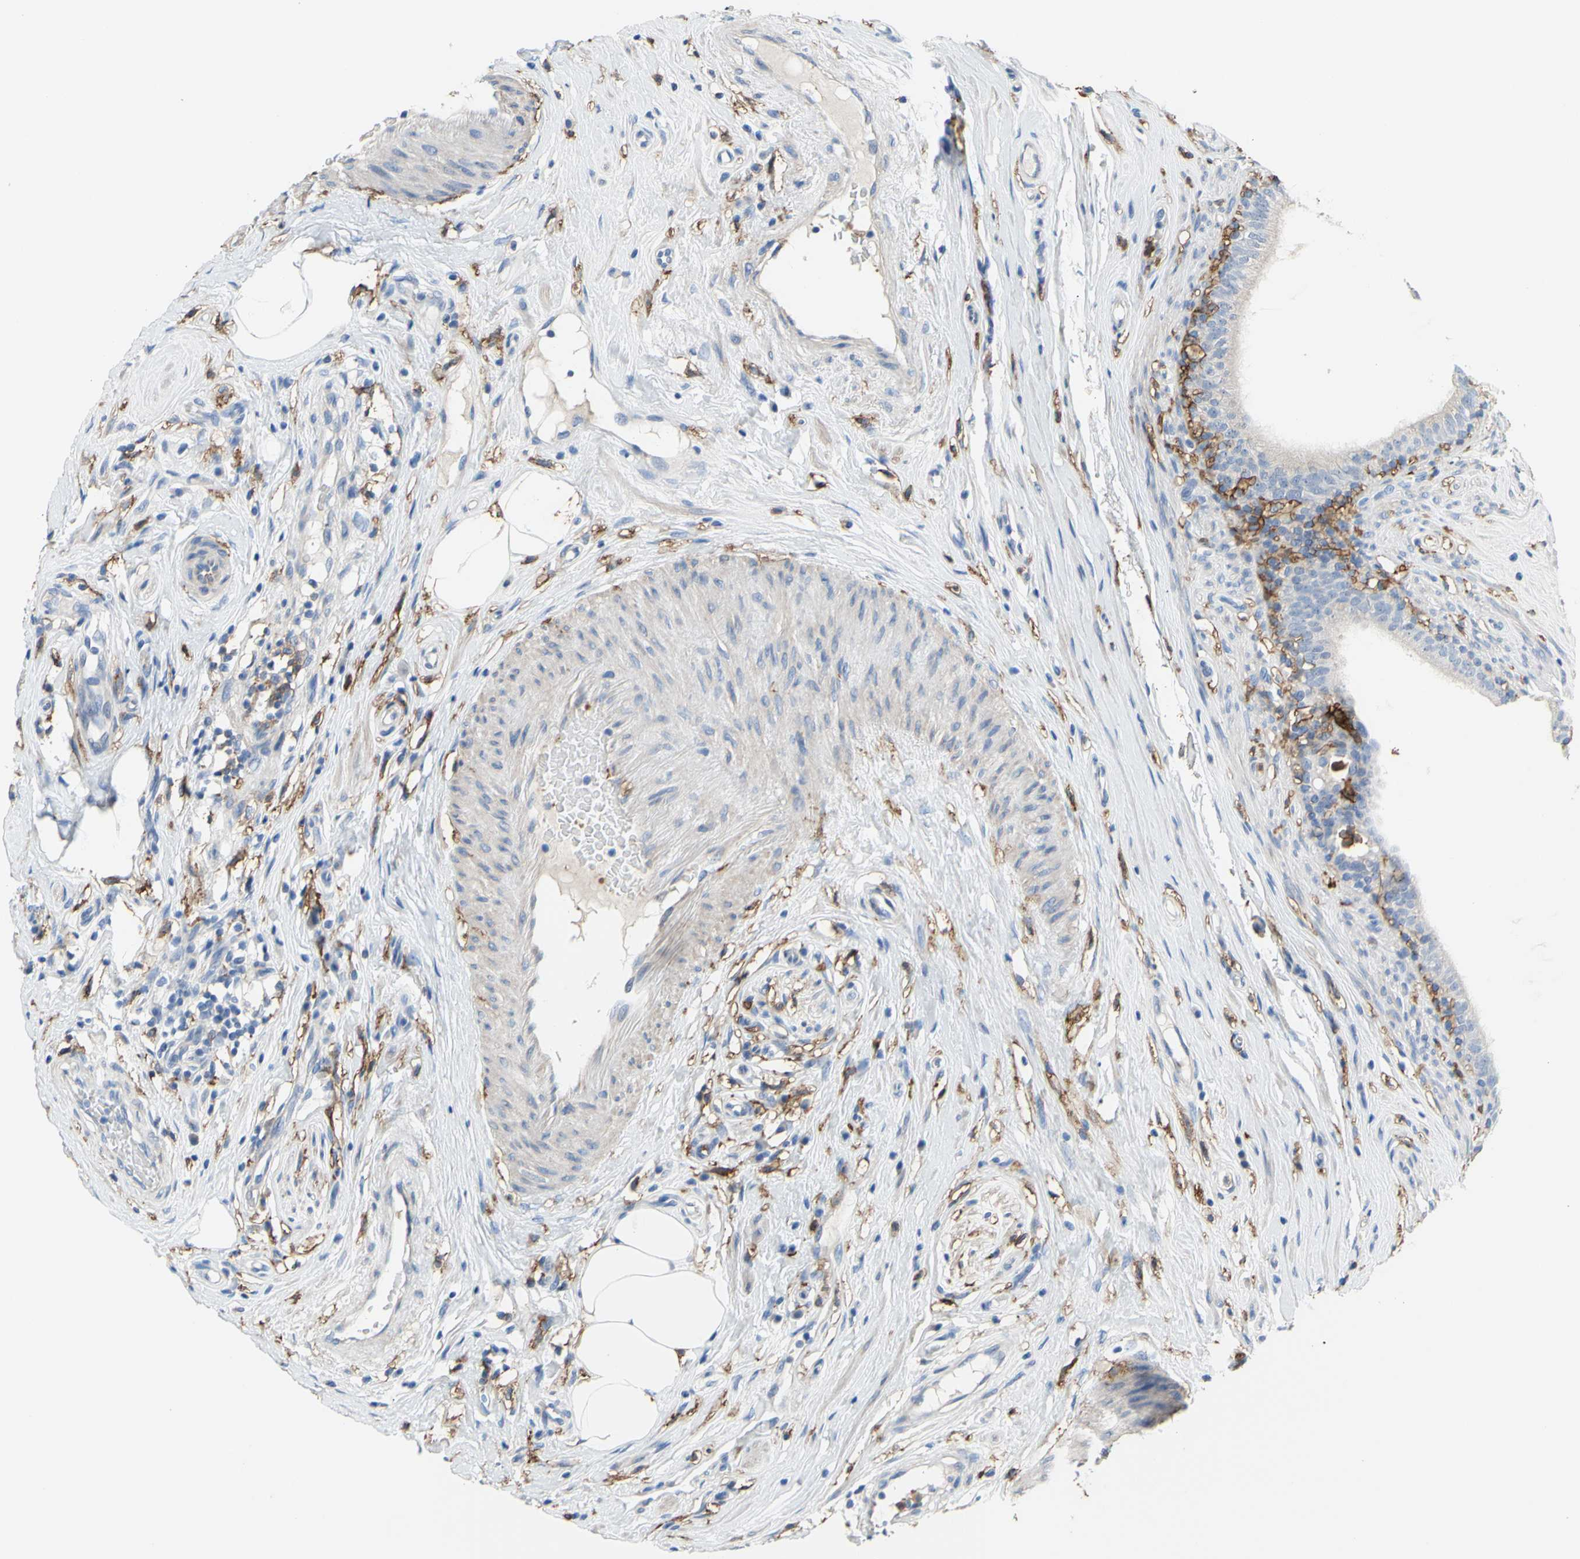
{"staining": {"intensity": "negative", "quantity": "none", "location": "none"}, "tissue": "epididymis", "cell_type": "Glandular cells", "image_type": "normal", "snomed": [{"axis": "morphology", "description": "Normal tissue, NOS"}, {"axis": "morphology", "description": "Inflammation, NOS"}, {"axis": "topography", "description": "Epididymis"}], "caption": "High power microscopy image of an immunohistochemistry image of normal epididymis, revealing no significant expression in glandular cells.", "gene": "FCGR2A", "patient": {"sex": "male", "age": 84}}